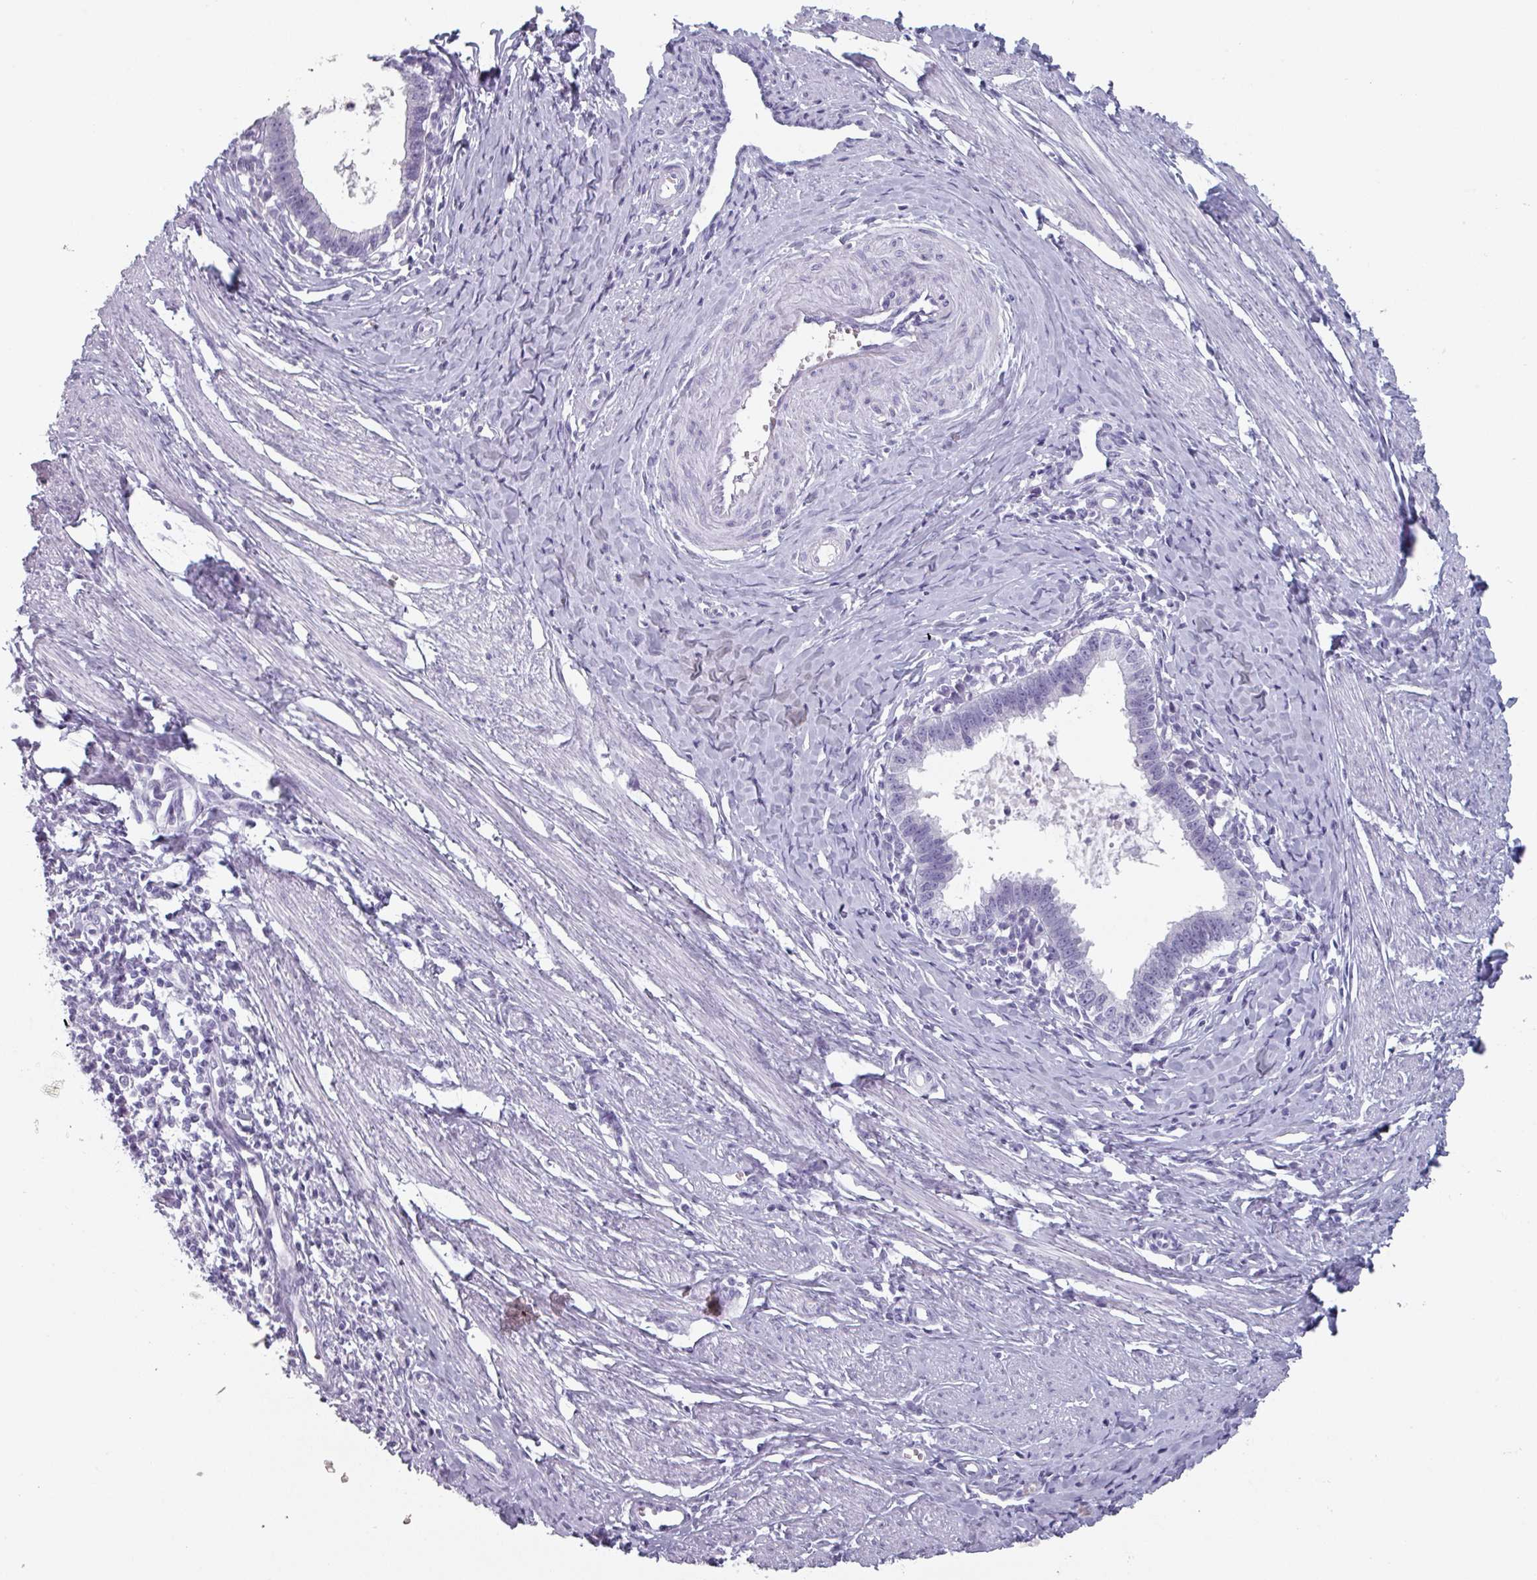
{"staining": {"intensity": "negative", "quantity": "none", "location": "none"}, "tissue": "cervical cancer", "cell_type": "Tumor cells", "image_type": "cancer", "snomed": [{"axis": "morphology", "description": "Adenocarcinoma, NOS"}, {"axis": "topography", "description": "Cervix"}], "caption": "Immunohistochemical staining of adenocarcinoma (cervical) displays no significant staining in tumor cells.", "gene": "SLC35G2", "patient": {"sex": "female", "age": 36}}